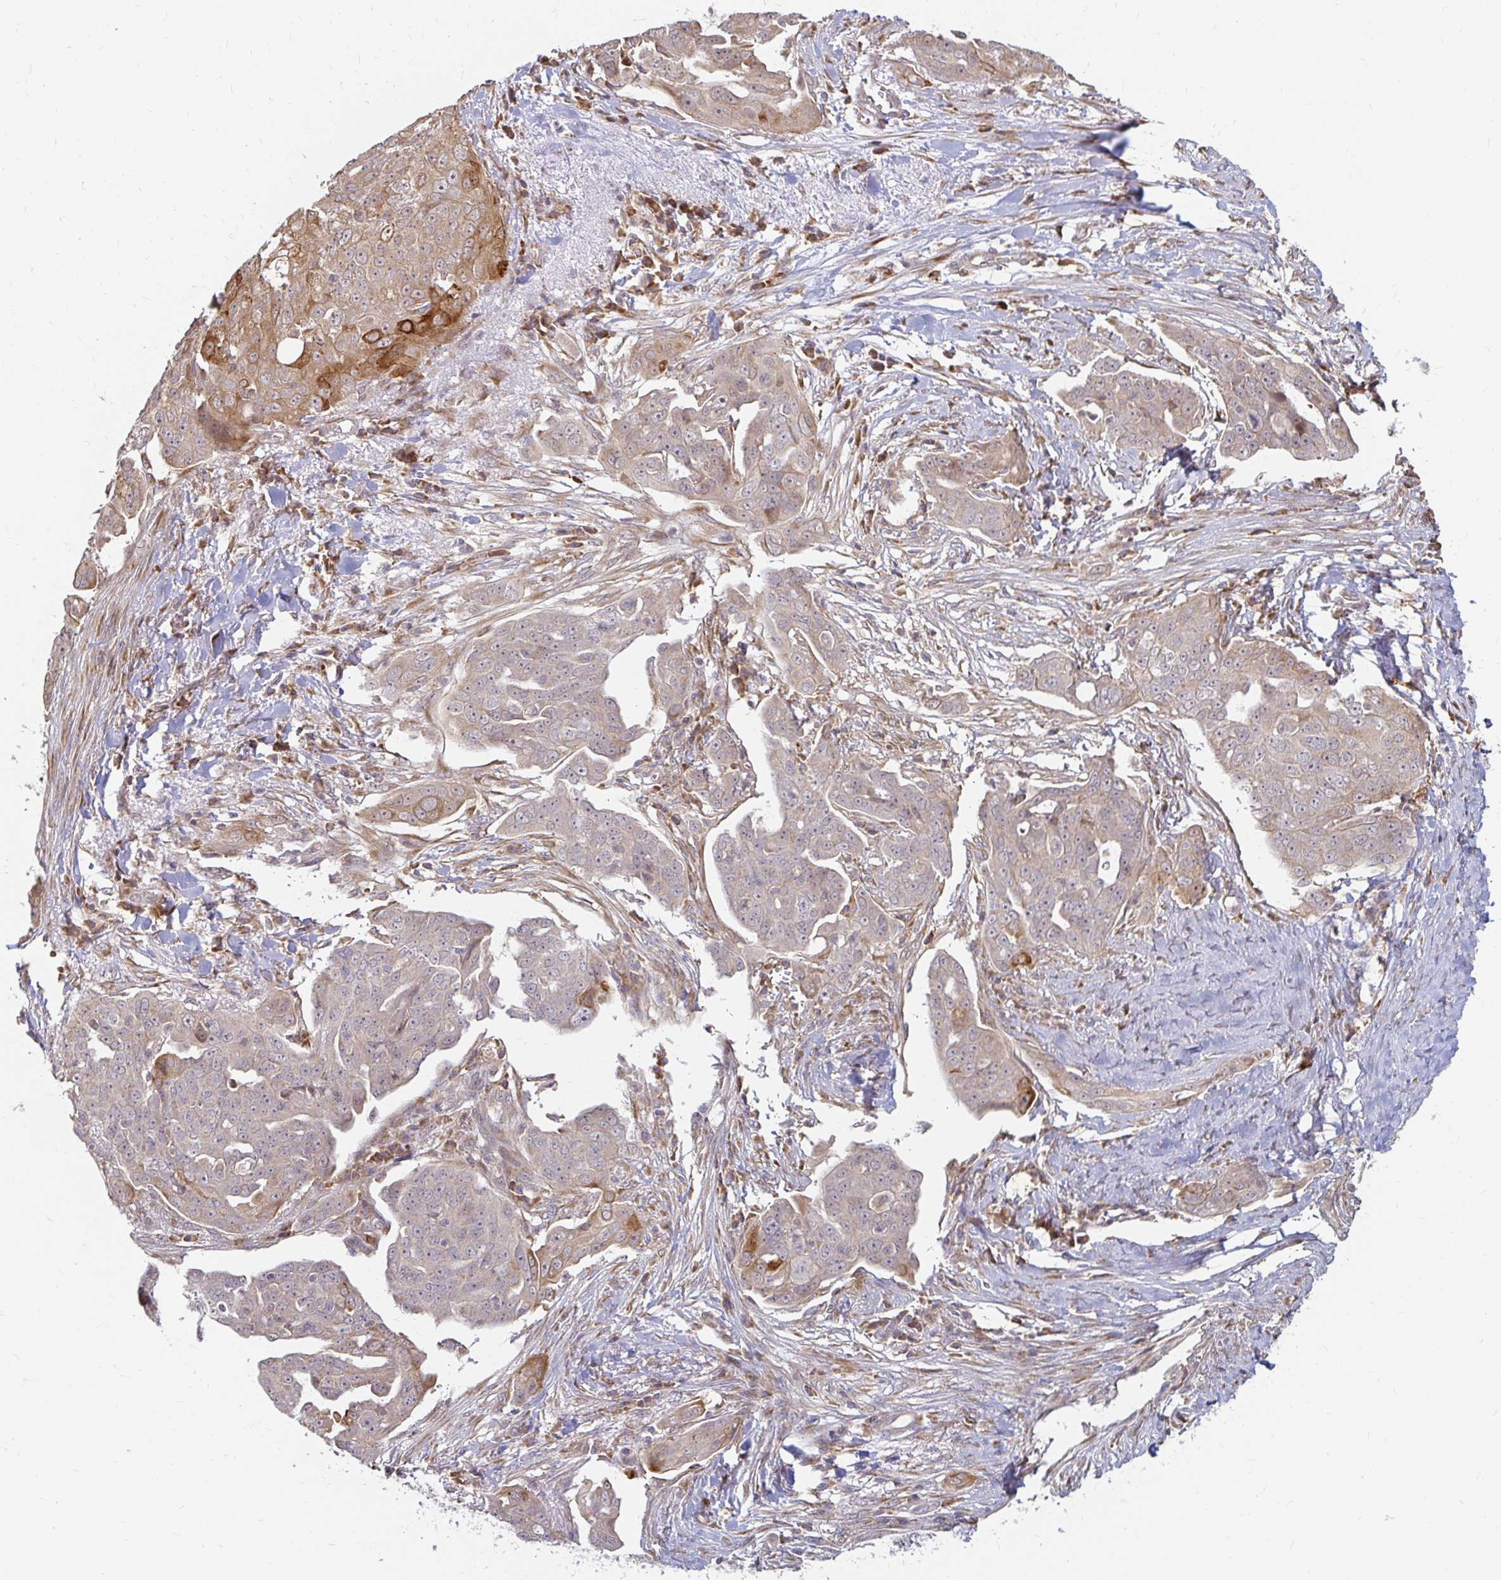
{"staining": {"intensity": "weak", "quantity": "<25%", "location": "cytoplasmic/membranous"}, "tissue": "ovarian cancer", "cell_type": "Tumor cells", "image_type": "cancer", "snomed": [{"axis": "morphology", "description": "Carcinoma, endometroid"}, {"axis": "topography", "description": "Ovary"}], "caption": "The immunohistochemistry micrograph has no significant positivity in tumor cells of endometroid carcinoma (ovarian) tissue.", "gene": "CAST", "patient": {"sex": "female", "age": 70}}